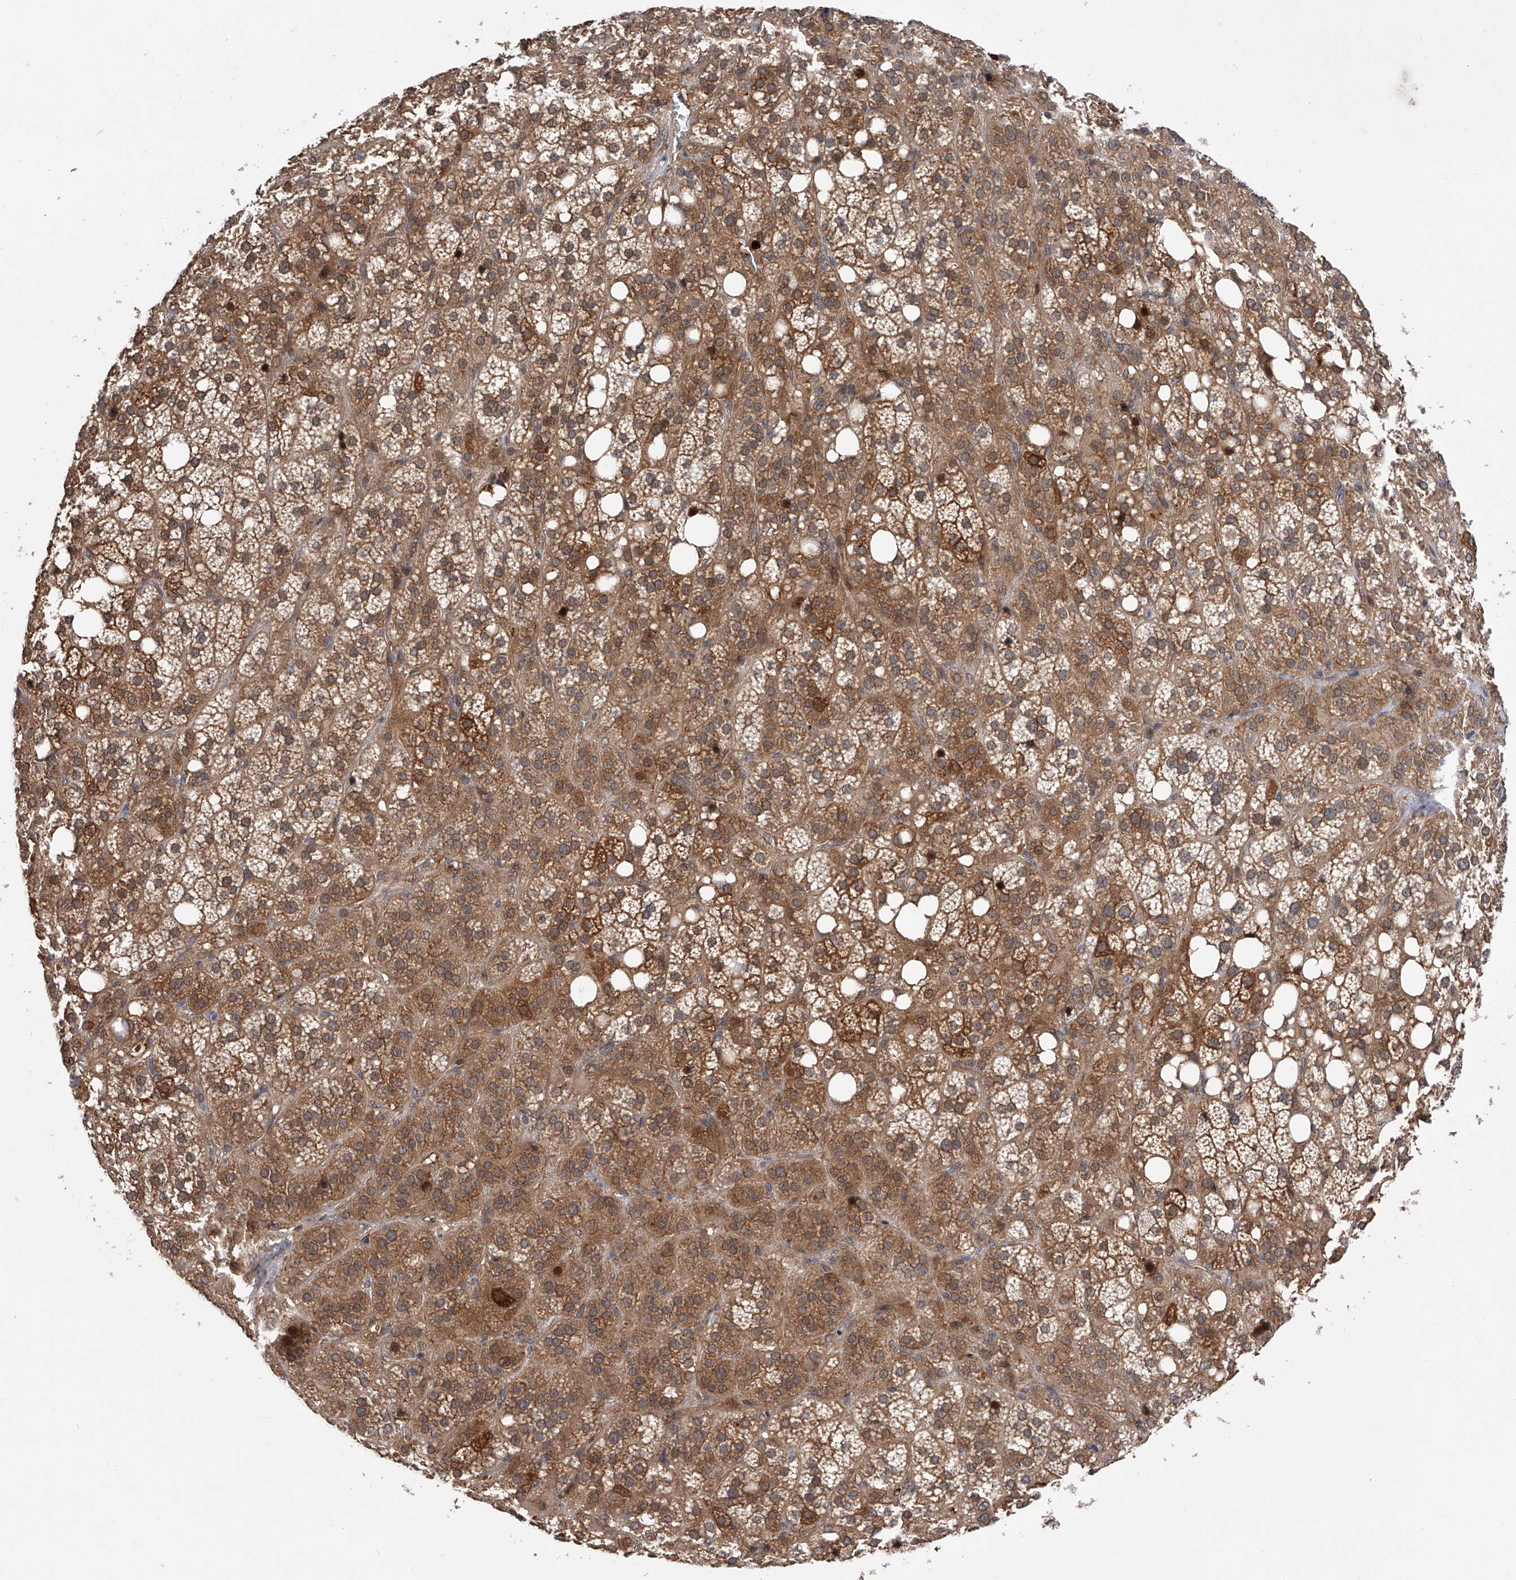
{"staining": {"intensity": "strong", "quantity": "25%-75%", "location": "cytoplasmic/membranous,nuclear"}, "tissue": "adrenal gland", "cell_type": "Glandular cells", "image_type": "normal", "snomed": [{"axis": "morphology", "description": "Normal tissue, NOS"}, {"axis": "topography", "description": "Adrenal gland"}], "caption": "Glandular cells exhibit strong cytoplasmic/membranous,nuclear expression in approximately 25%-75% of cells in normal adrenal gland. (IHC, brightfield microscopy, high magnification).", "gene": "RWDD2A", "patient": {"sex": "female", "age": 59}}